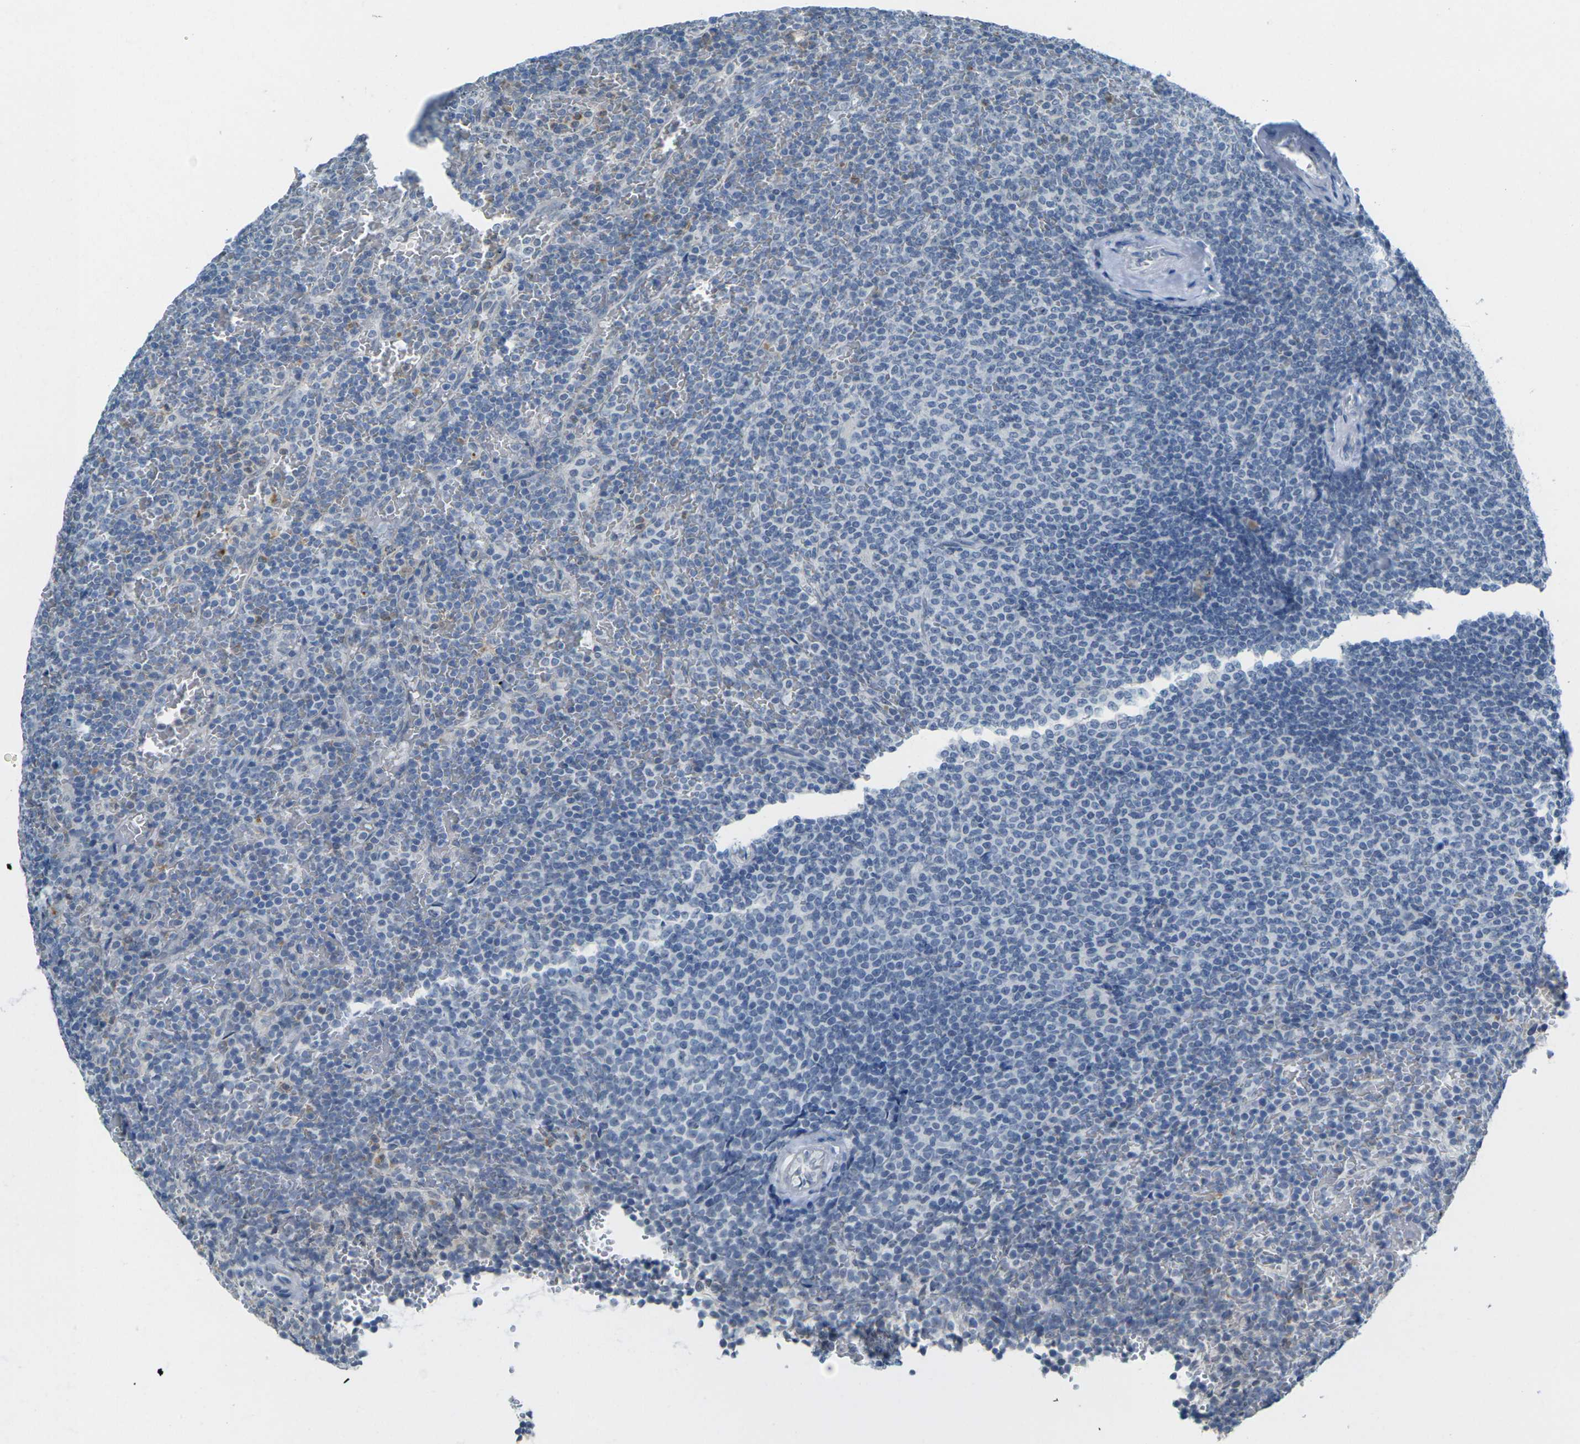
{"staining": {"intensity": "negative", "quantity": "none", "location": "none"}, "tissue": "lymphoma", "cell_type": "Tumor cells", "image_type": "cancer", "snomed": [{"axis": "morphology", "description": "Malignant lymphoma, non-Hodgkin's type, Low grade"}, {"axis": "topography", "description": "Spleen"}], "caption": "The immunohistochemistry micrograph has no significant positivity in tumor cells of low-grade malignant lymphoma, non-Hodgkin's type tissue. The staining is performed using DAB (3,3'-diaminobenzidine) brown chromogen with nuclei counter-stained in using hematoxylin.", "gene": "SPTBN2", "patient": {"sex": "female", "age": 77}}